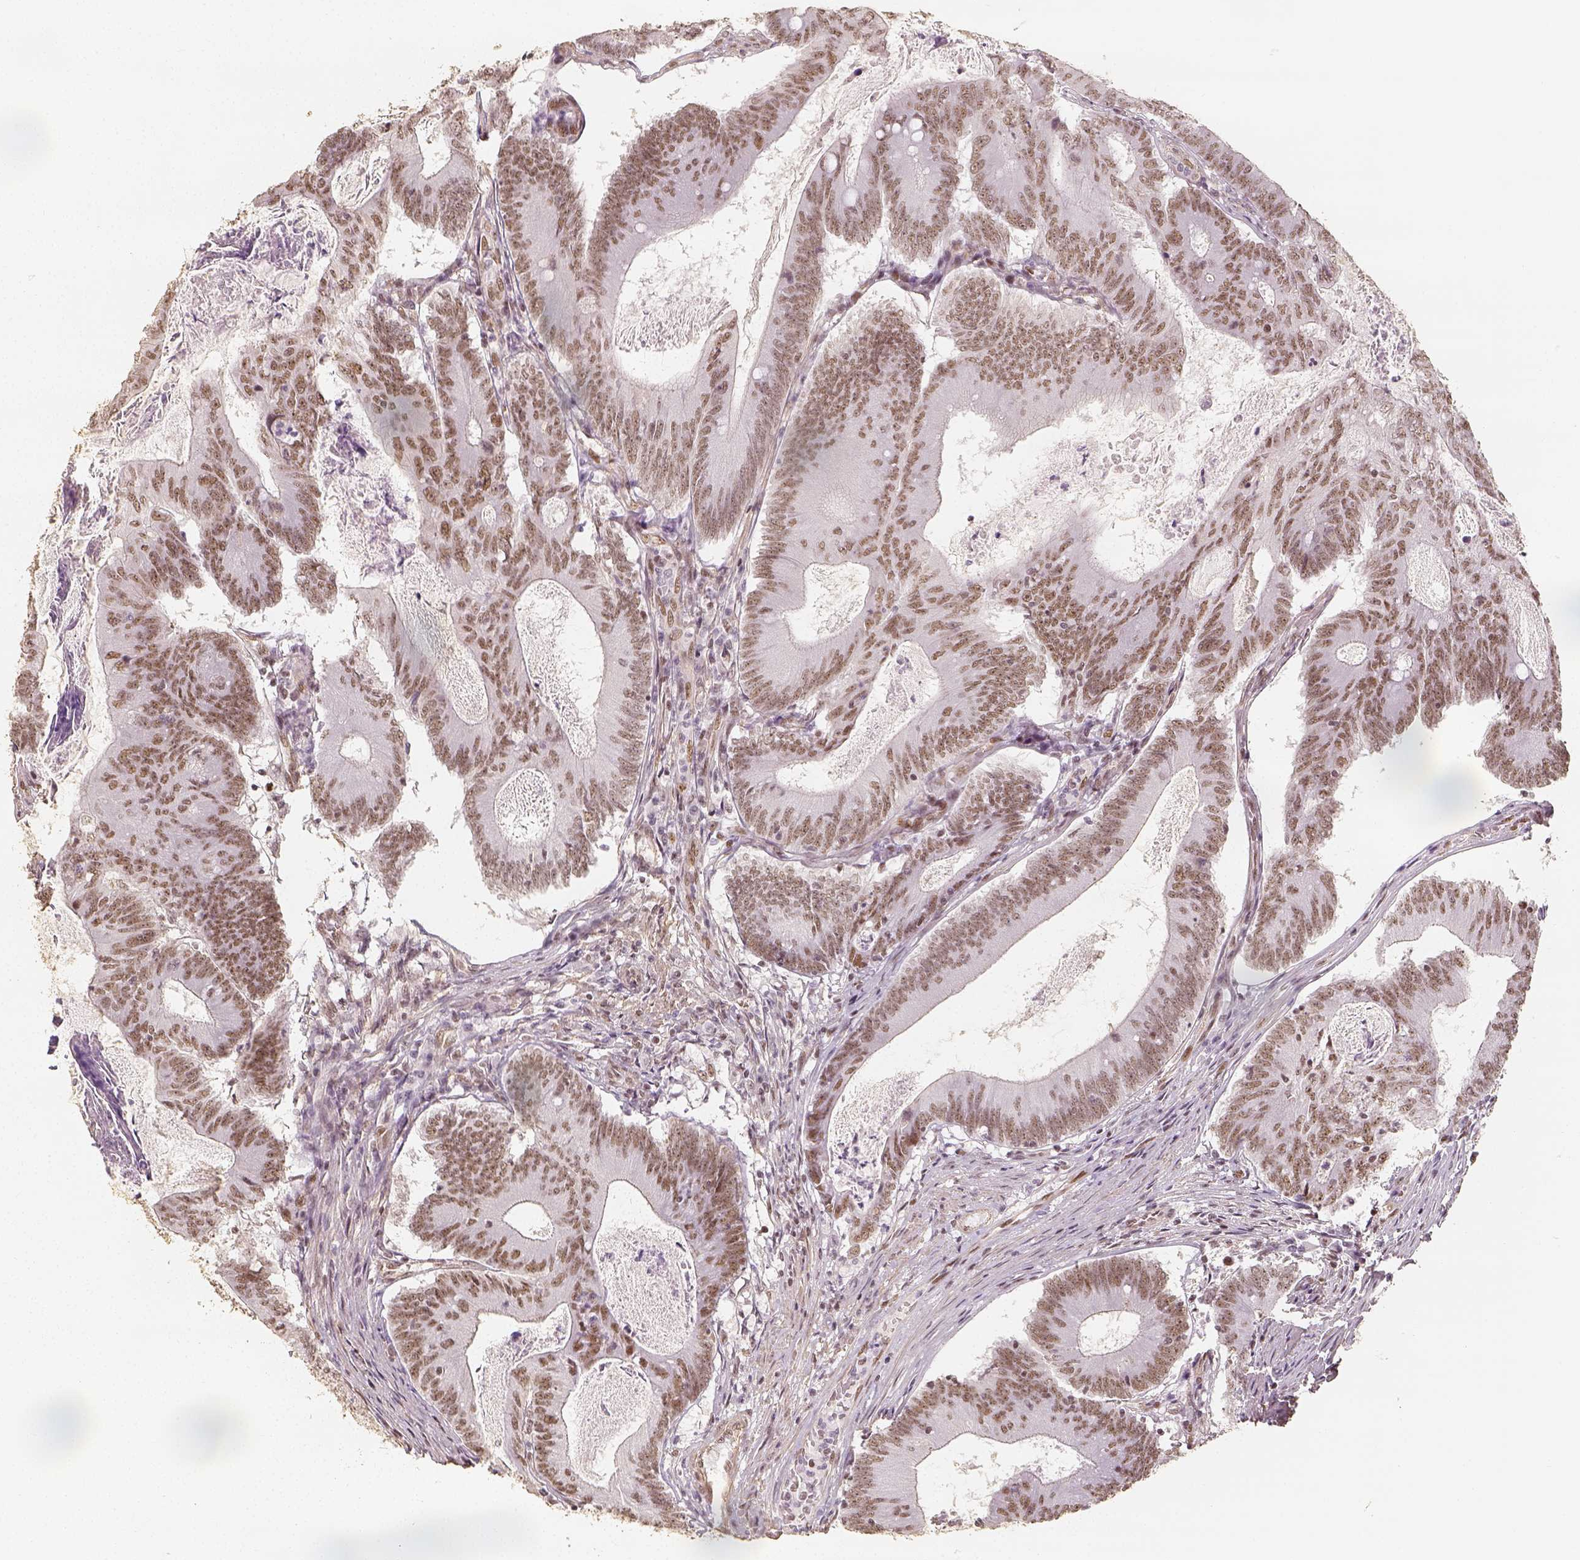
{"staining": {"intensity": "moderate", "quantity": ">75%", "location": "nuclear"}, "tissue": "colorectal cancer", "cell_type": "Tumor cells", "image_type": "cancer", "snomed": [{"axis": "morphology", "description": "Adenocarcinoma, NOS"}, {"axis": "topography", "description": "Colon"}], "caption": "Colorectal adenocarcinoma stained with a protein marker exhibits moderate staining in tumor cells.", "gene": "HDAC1", "patient": {"sex": "female", "age": 70}}